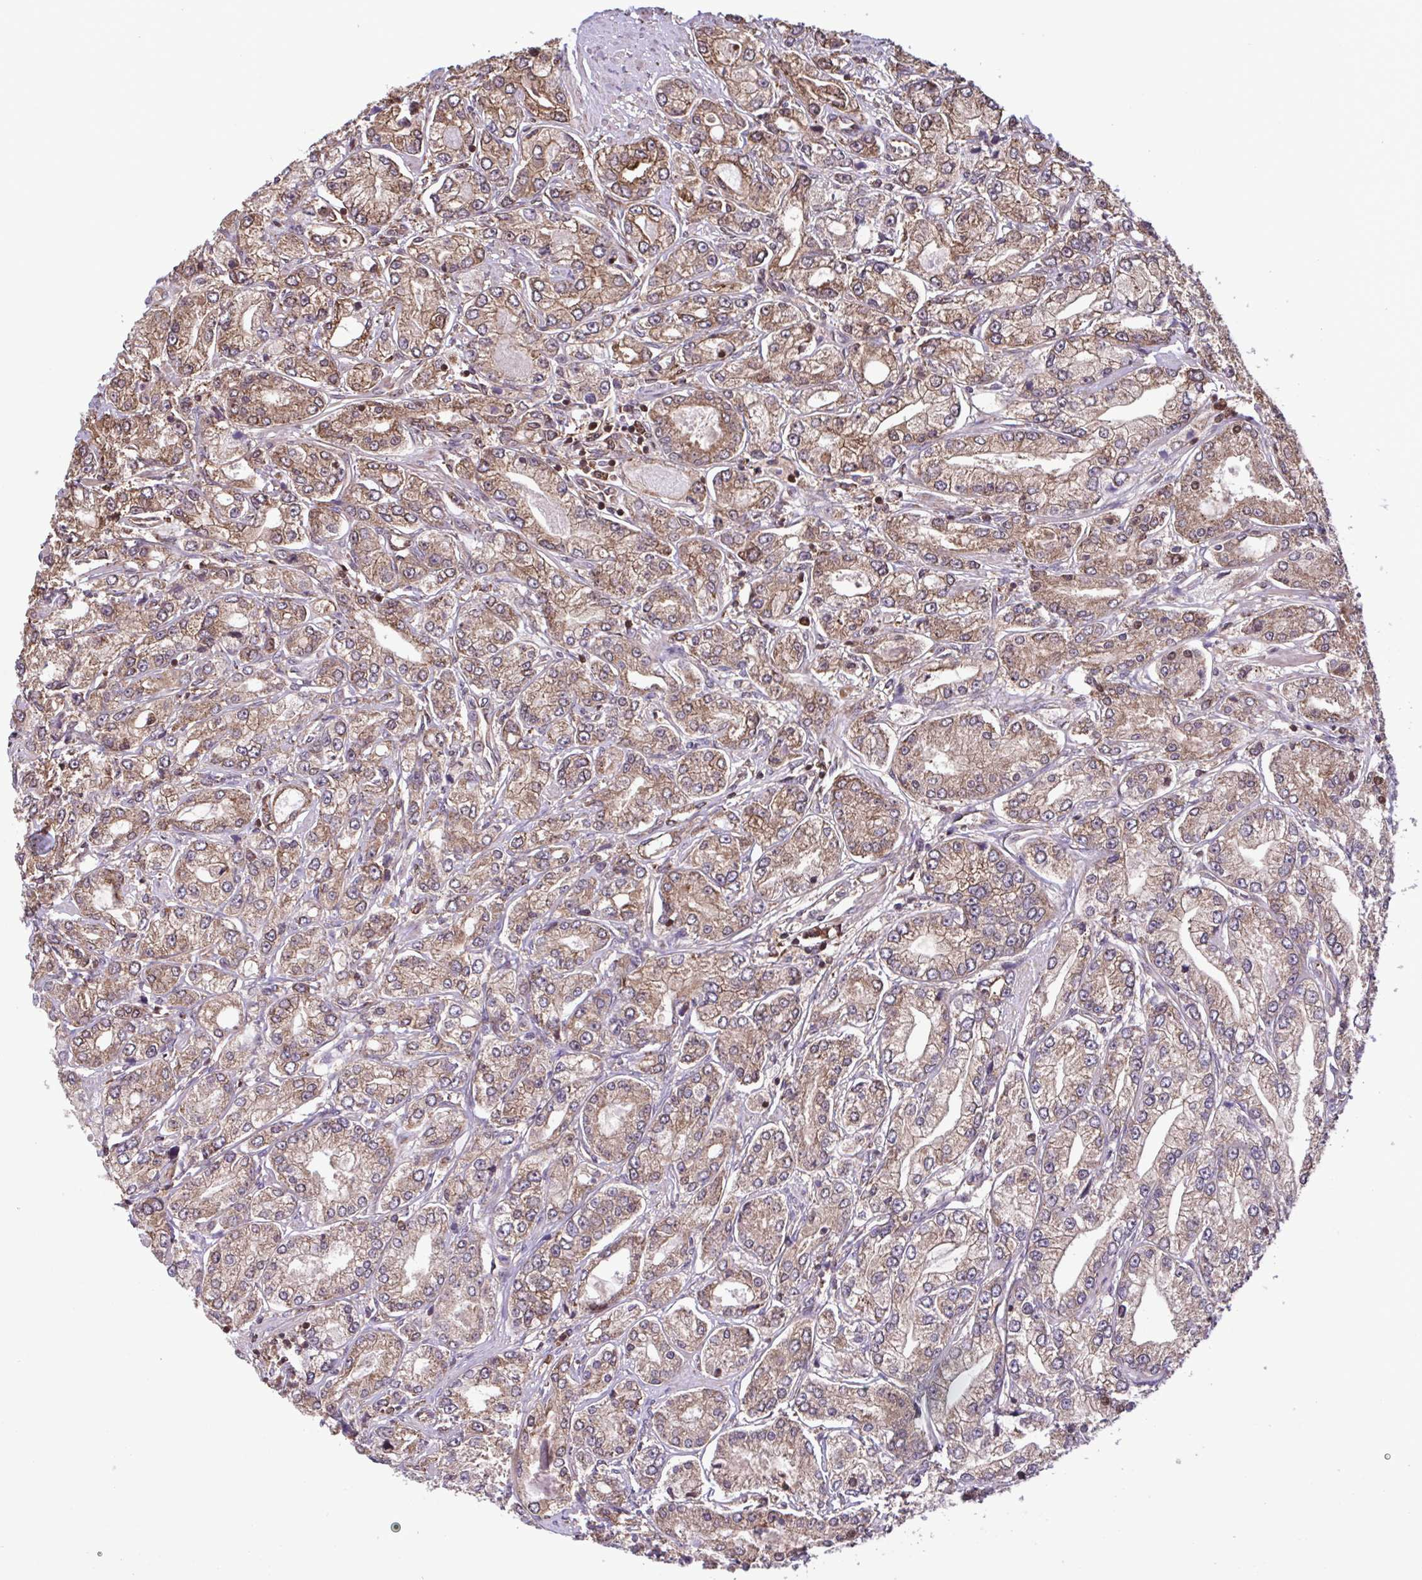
{"staining": {"intensity": "moderate", "quantity": ">75%", "location": "cytoplasmic/membranous,nuclear"}, "tissue": "prostate cancer", "cell_type": "Tumor cells", "image_type": "cancer", "snomed": [{"axis": "morphology", "description": "Adenocarcinoma, High grade"}, {"axis": "topography", "description": "Prostate"}], "caption": "Immunohistochemistry photomicrograph of high-grade adenocarcinoma (prostate) stained for a protein (brown), which reveals medium levels of moderate cytoplasmic/membranous and nuclear positivity in about >75% of tumor cells.", "gene": "SEC63", "patient": {"sex": "male", "age": 66}}